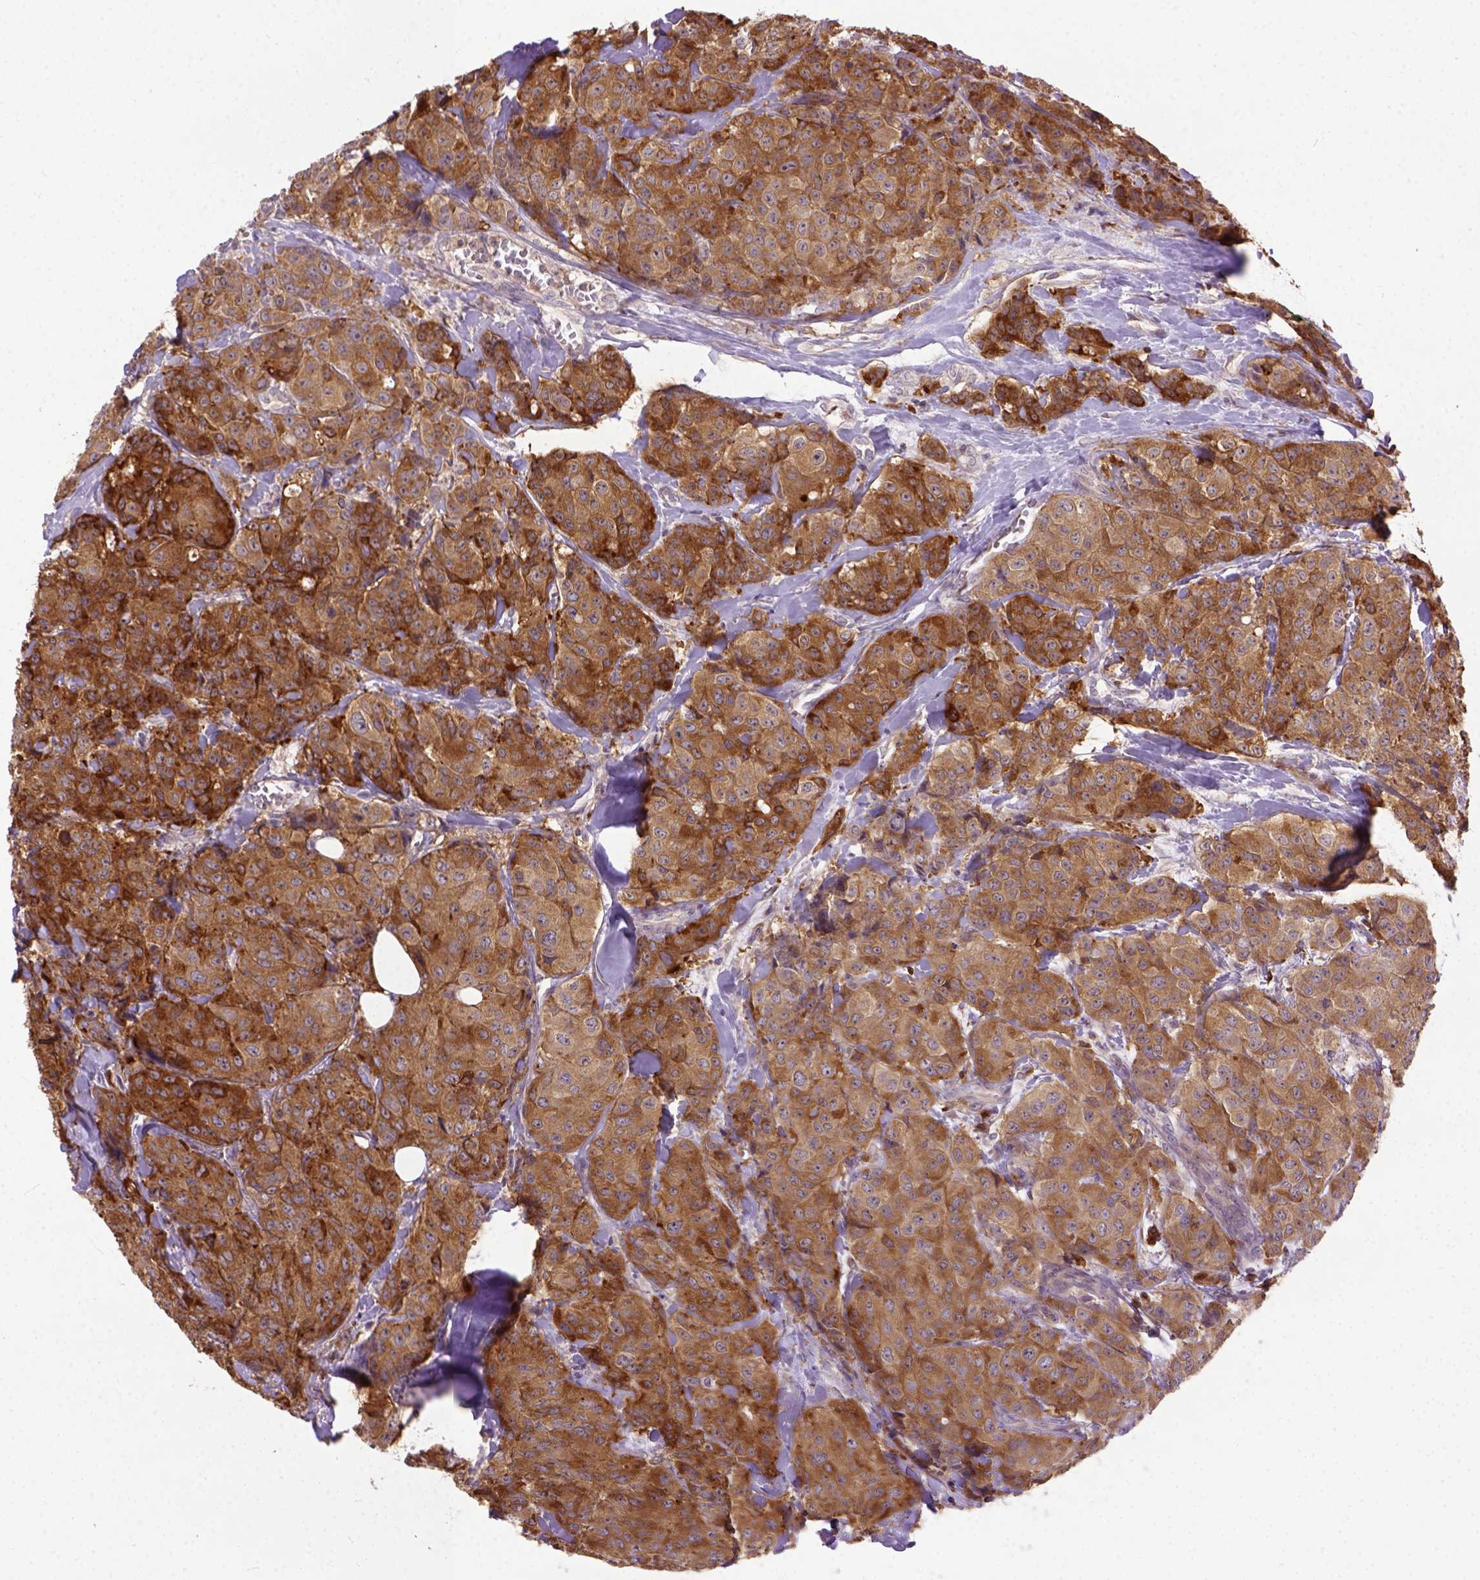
{"staining": {"intensity": "moderate", "quantity": ">75%", "location": "cytoplasmic/membranous"}, "tissue": "breast cancer", "cell_type": "Tumor cells", "image_type": "cancer", "snomed": [{"axis": "morphology", "description": "Duct carcinoma"}, {"axis": "topography", "description": "Breast"}], "caption": "Breast infiltrating ductal carcinoma was stained to show a protein in brown. There is medium levels of moderate cytoplasmic/membranous positivity in approximately >75% of tumor cells. The protein is stained brown, and the nuclei are stained in blue (DAB (3,3'-diaminobenzidine) IHC with brightfield microscopy, high magnification).", "gene": "CPNE1", "patient": {"sex": "female", "age": 43}}